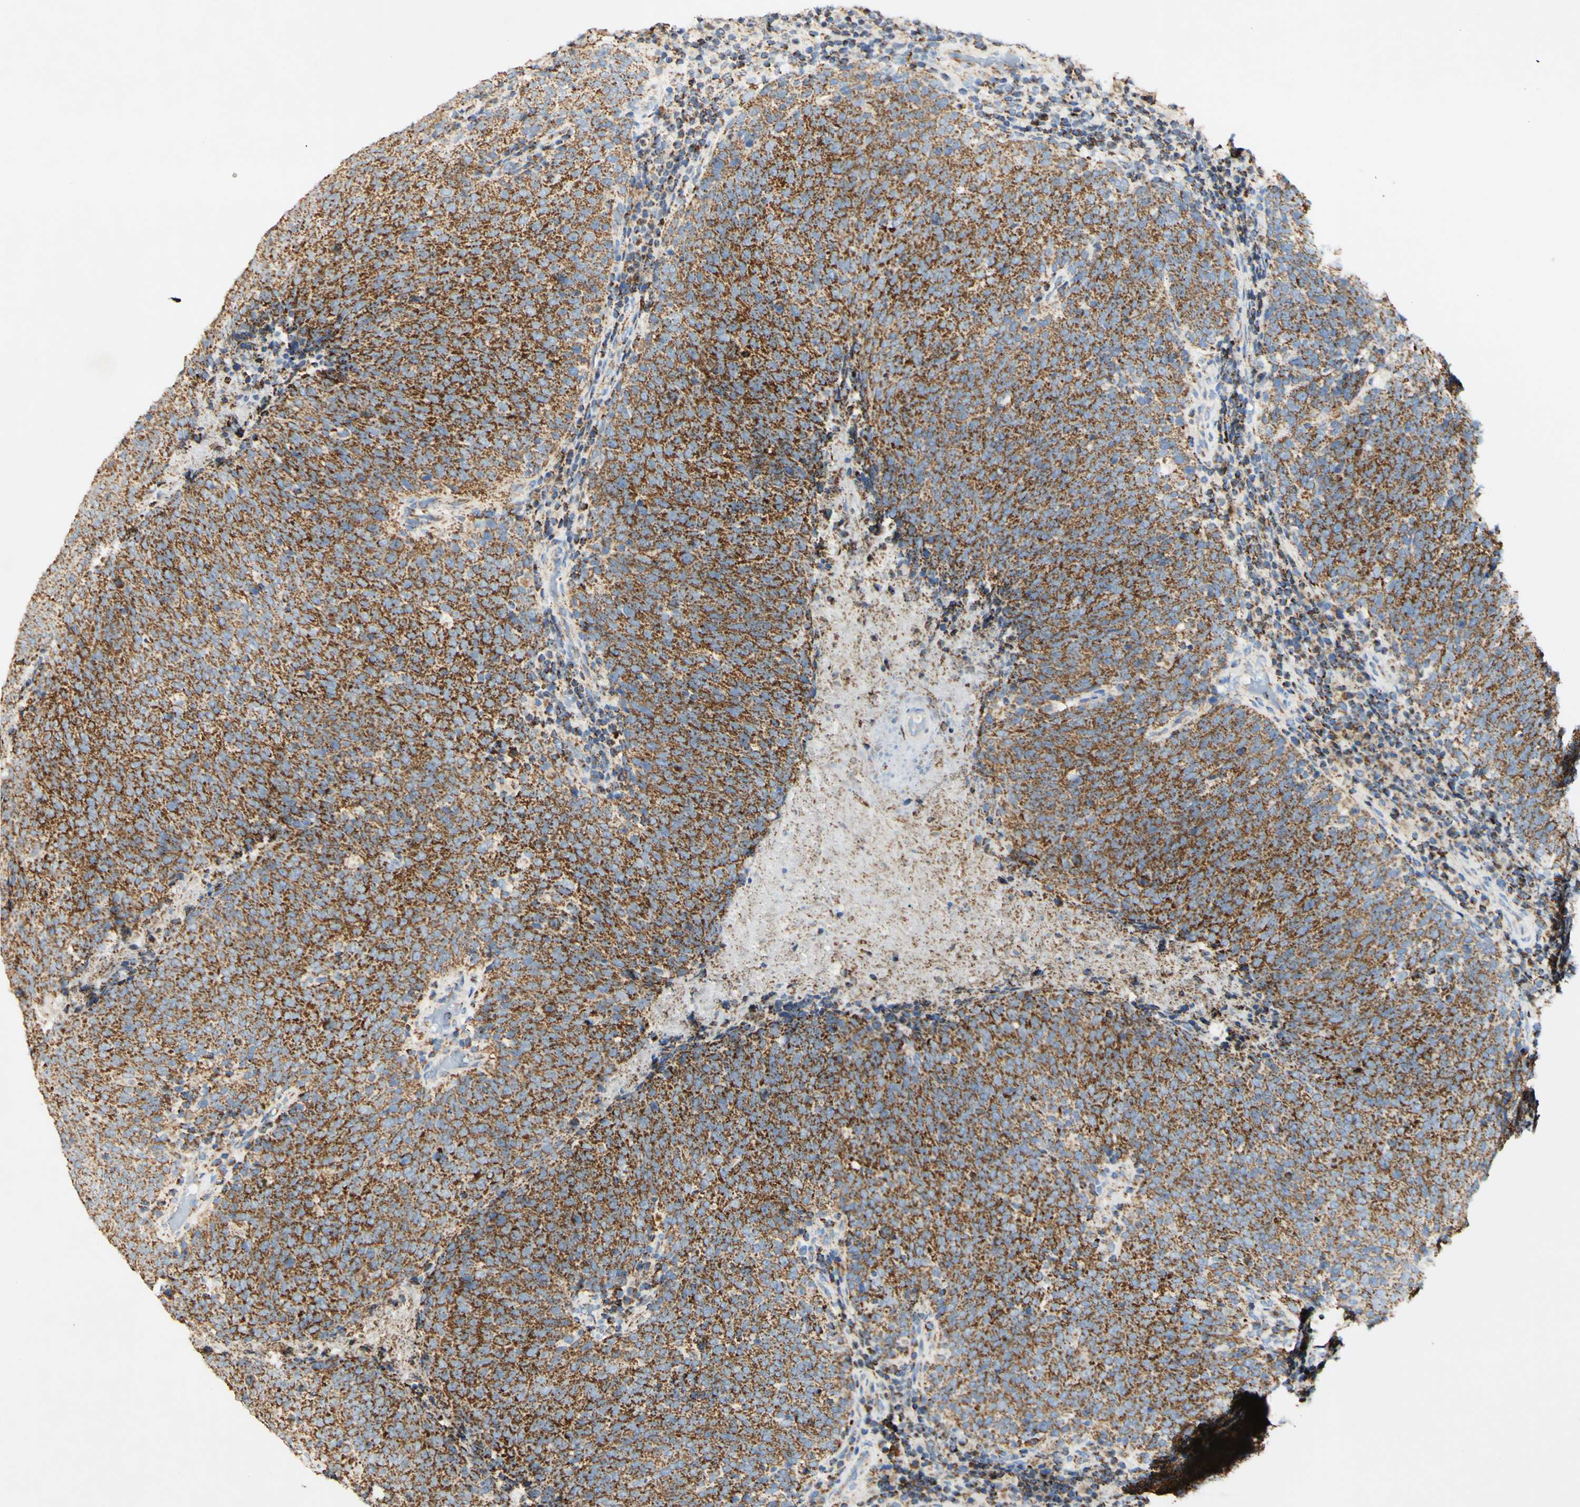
{"staining": {"intensity": "moderate", "quantity": ">75%", "location": "cytoplasmic/membranous"}, "tissue": "head and neck cancer", "cell_type": "Tumor cells", "image_type": "cancer", "snomed": [{"axis": "morphology", "description": "Squamous cell carcinoma, NOS"}, {"axis": "morphology", "description": "Squamous cell carcinoma, metastatic, NOS"}, {"axis": "topography", "description": "Lymph node"}, {"axis": "topography", "description": "Head-Neck"}], "caption": "A micrograph of human head and neck metastatic squamous cell carcinoma stained for a protein reveals moderate cytoplasmic/membranous brown staining in tumor cells.", "gene": "OXCT1", "patient": {"sex": "male", "age": 62}}